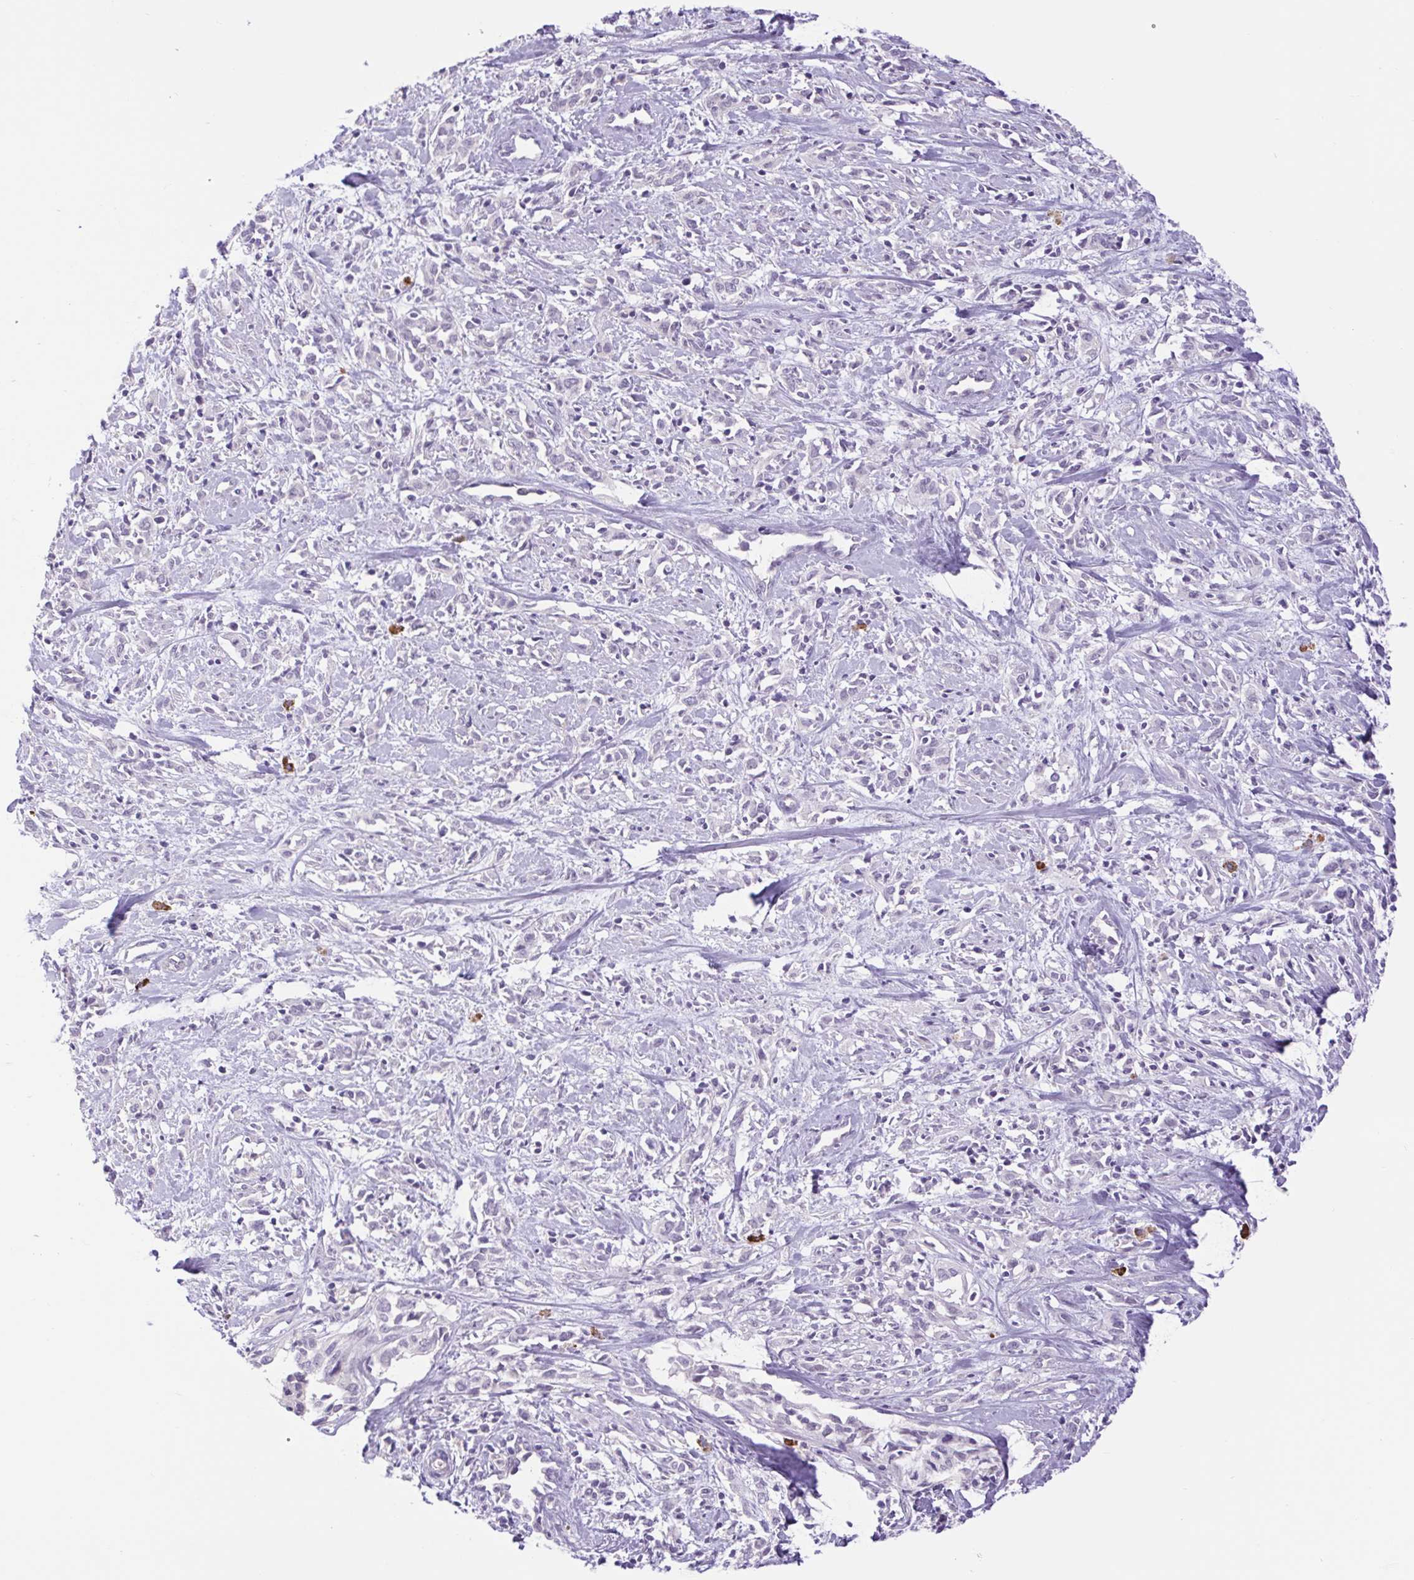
{"staining": {"intensity": "negative", "quantity": "none", "location": "none"}, "tissue": "cervical cancer", "cell_type": "Tumor cells", "image_type": "cancer", "snomed": [{"axis": "morphology", "description": "Adenocarcinoma, NOS"}, {"axis": "topography", "description": "Cervix"}], "caption": "This is an IHC image of cervical adenocarcinoma. There is no expression in tumor cells.", "gene": "FAM177B", "patient": {"sex": "female", "age": 40}}